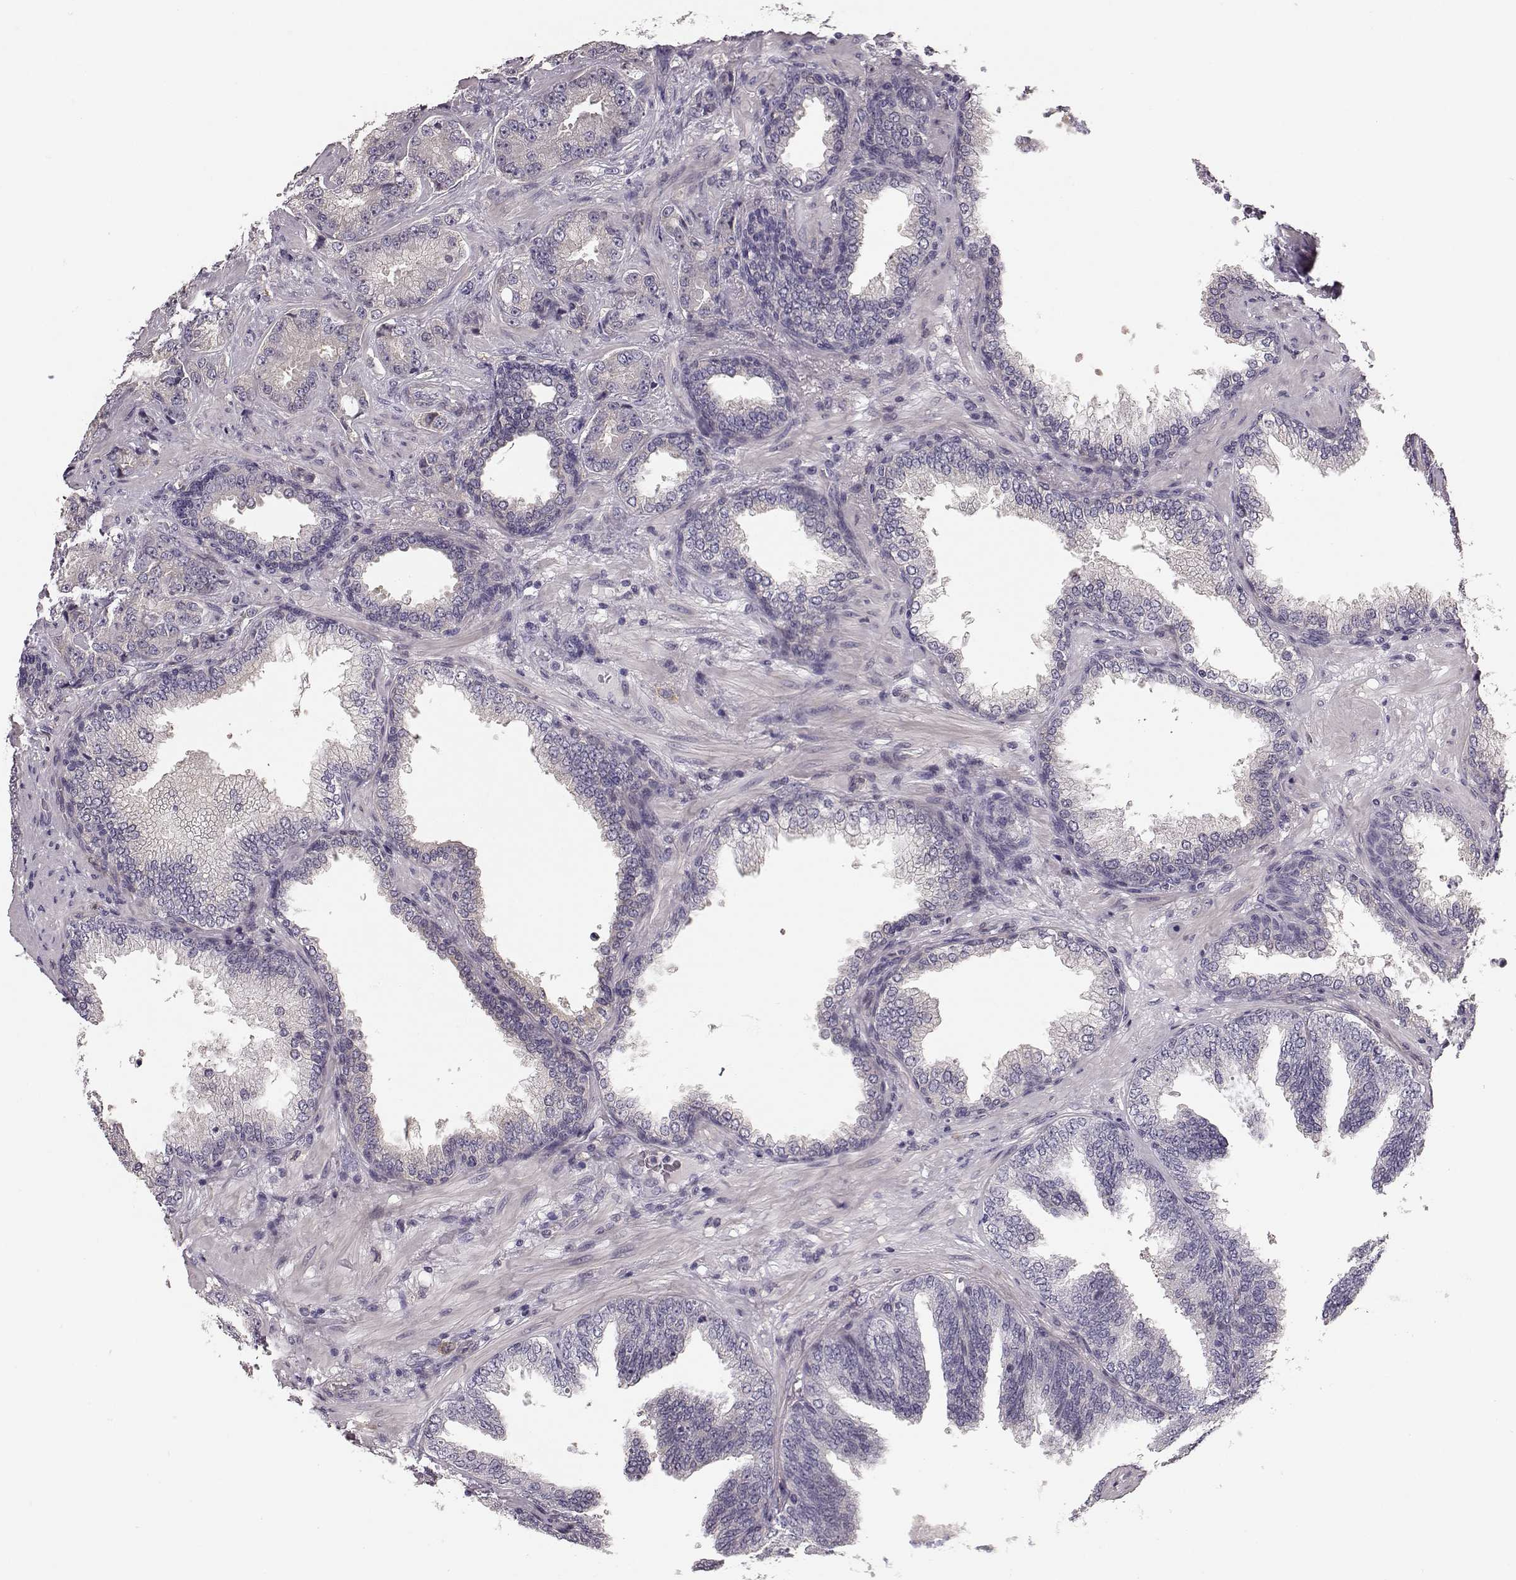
{"staining": {"intensity": "negative", "quantity": "none", "location": "none"}, "tissue": "prostate cancer", "cell_type": "Tumor cells", "image_type": "cancer", "snomed": [{"axis": "morphology", "description": "Adenocarcinoma, Low grade"}, {"axis": "topography", "description": "Prostate"}], "caption": "Micrograph shows no significant protein staining in tumor cells of low-grade adenocarcinoma (prostate).", "gene": "GPR50", "patient": {"sex": "male", "age": 68}}